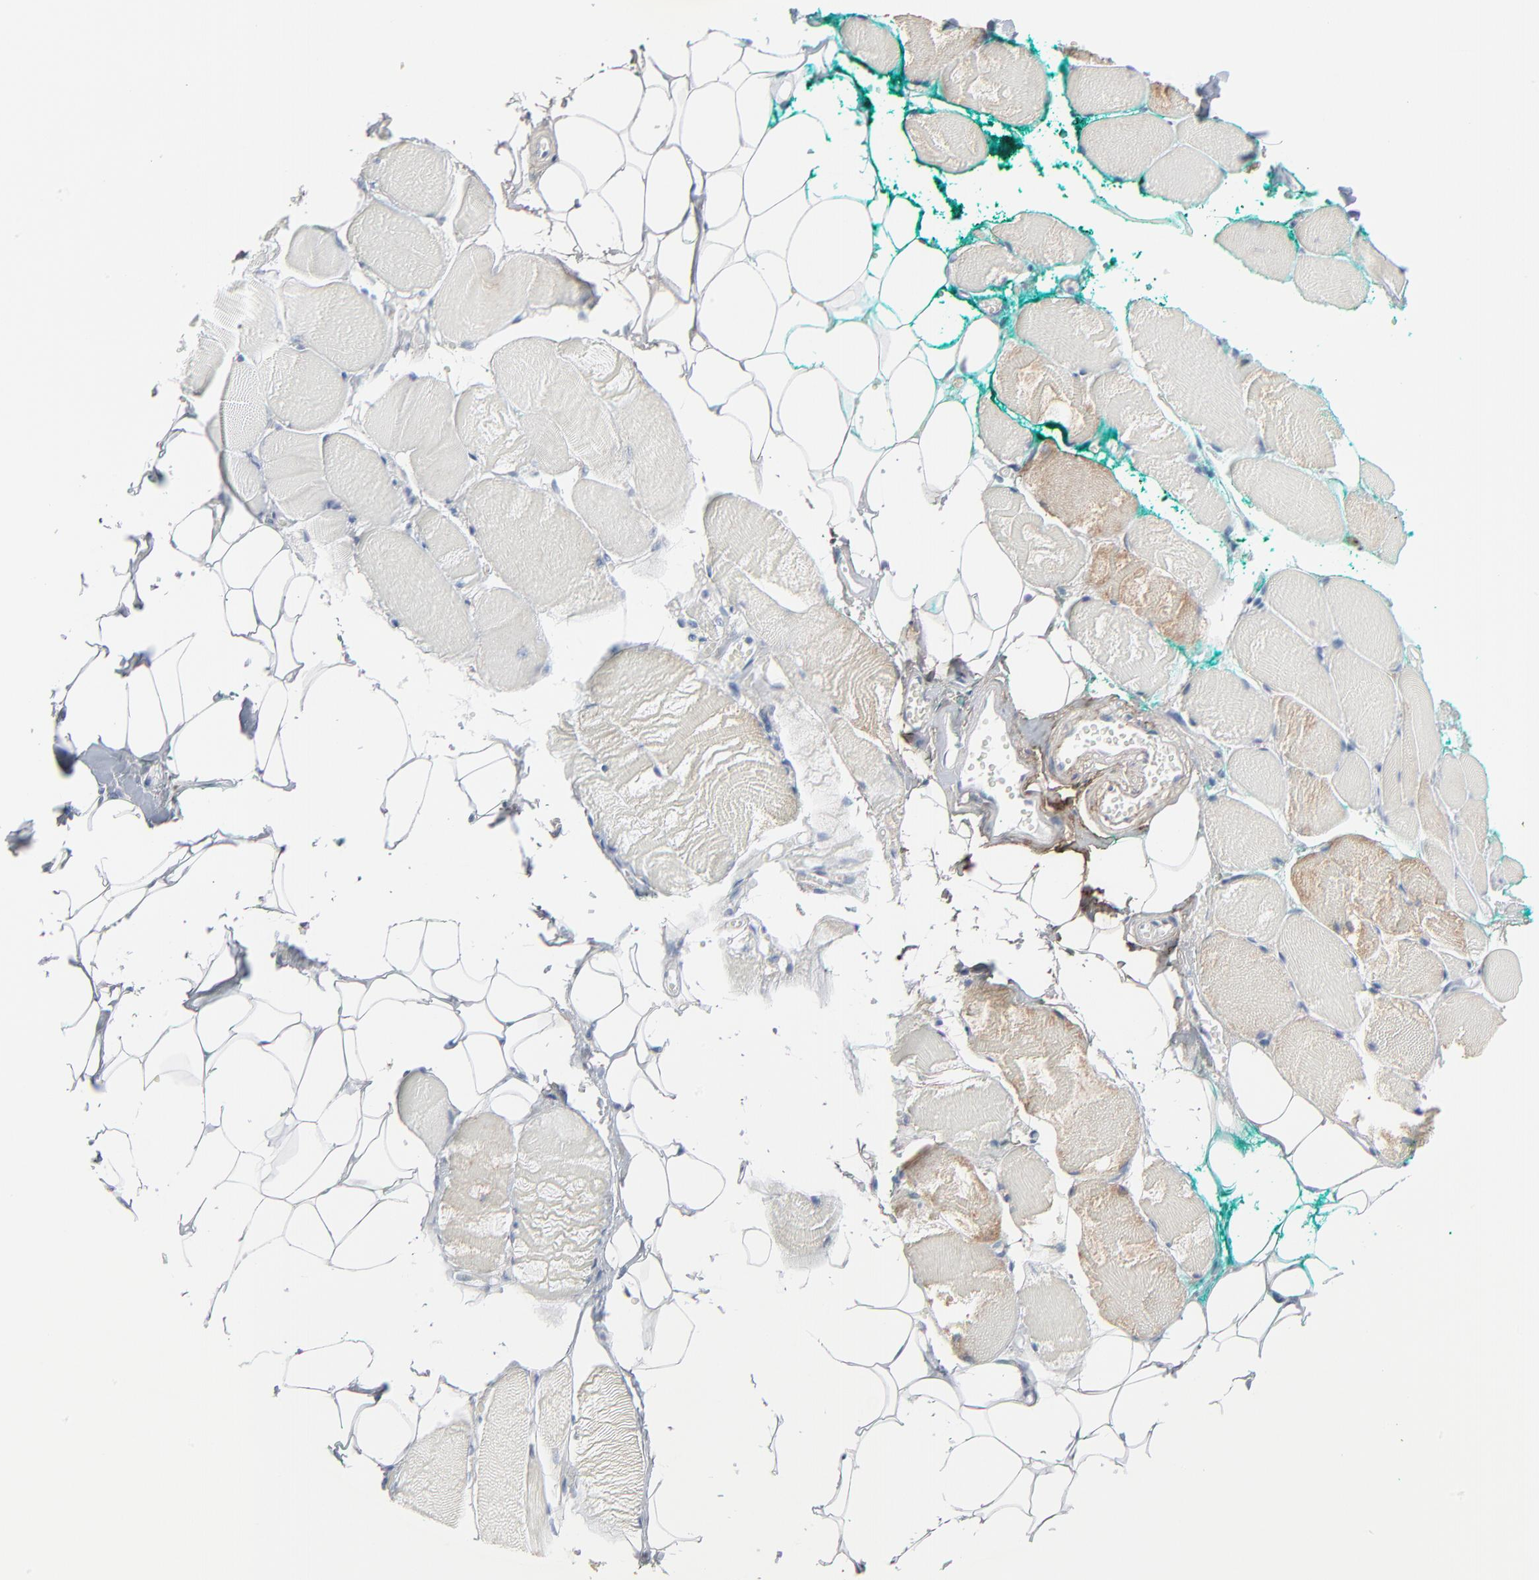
{"staining": {"intensity": "moderate", "quantity": "<25%", "location": "cytoplasmic/membranous"}, "tissue": "skeletal muscle", "cell_type": "Myocytes", "image_type": "normal", "snomed": [{"axis": "morphology", "description": "Normal tissue, NOS"}, {"axis": "topography", "description": "Skeletal muscle"}, {"axis": "topography", "description": "Peripheral nerve tissue"}], "caption": "Immunohistochemical staining of benign skeletal muscle reveals moderate cytoplasmic/membranous protein expression in about <25% of myocytes.", "gene": "BGN", "patient": {"sex": "female", "age": 84}}